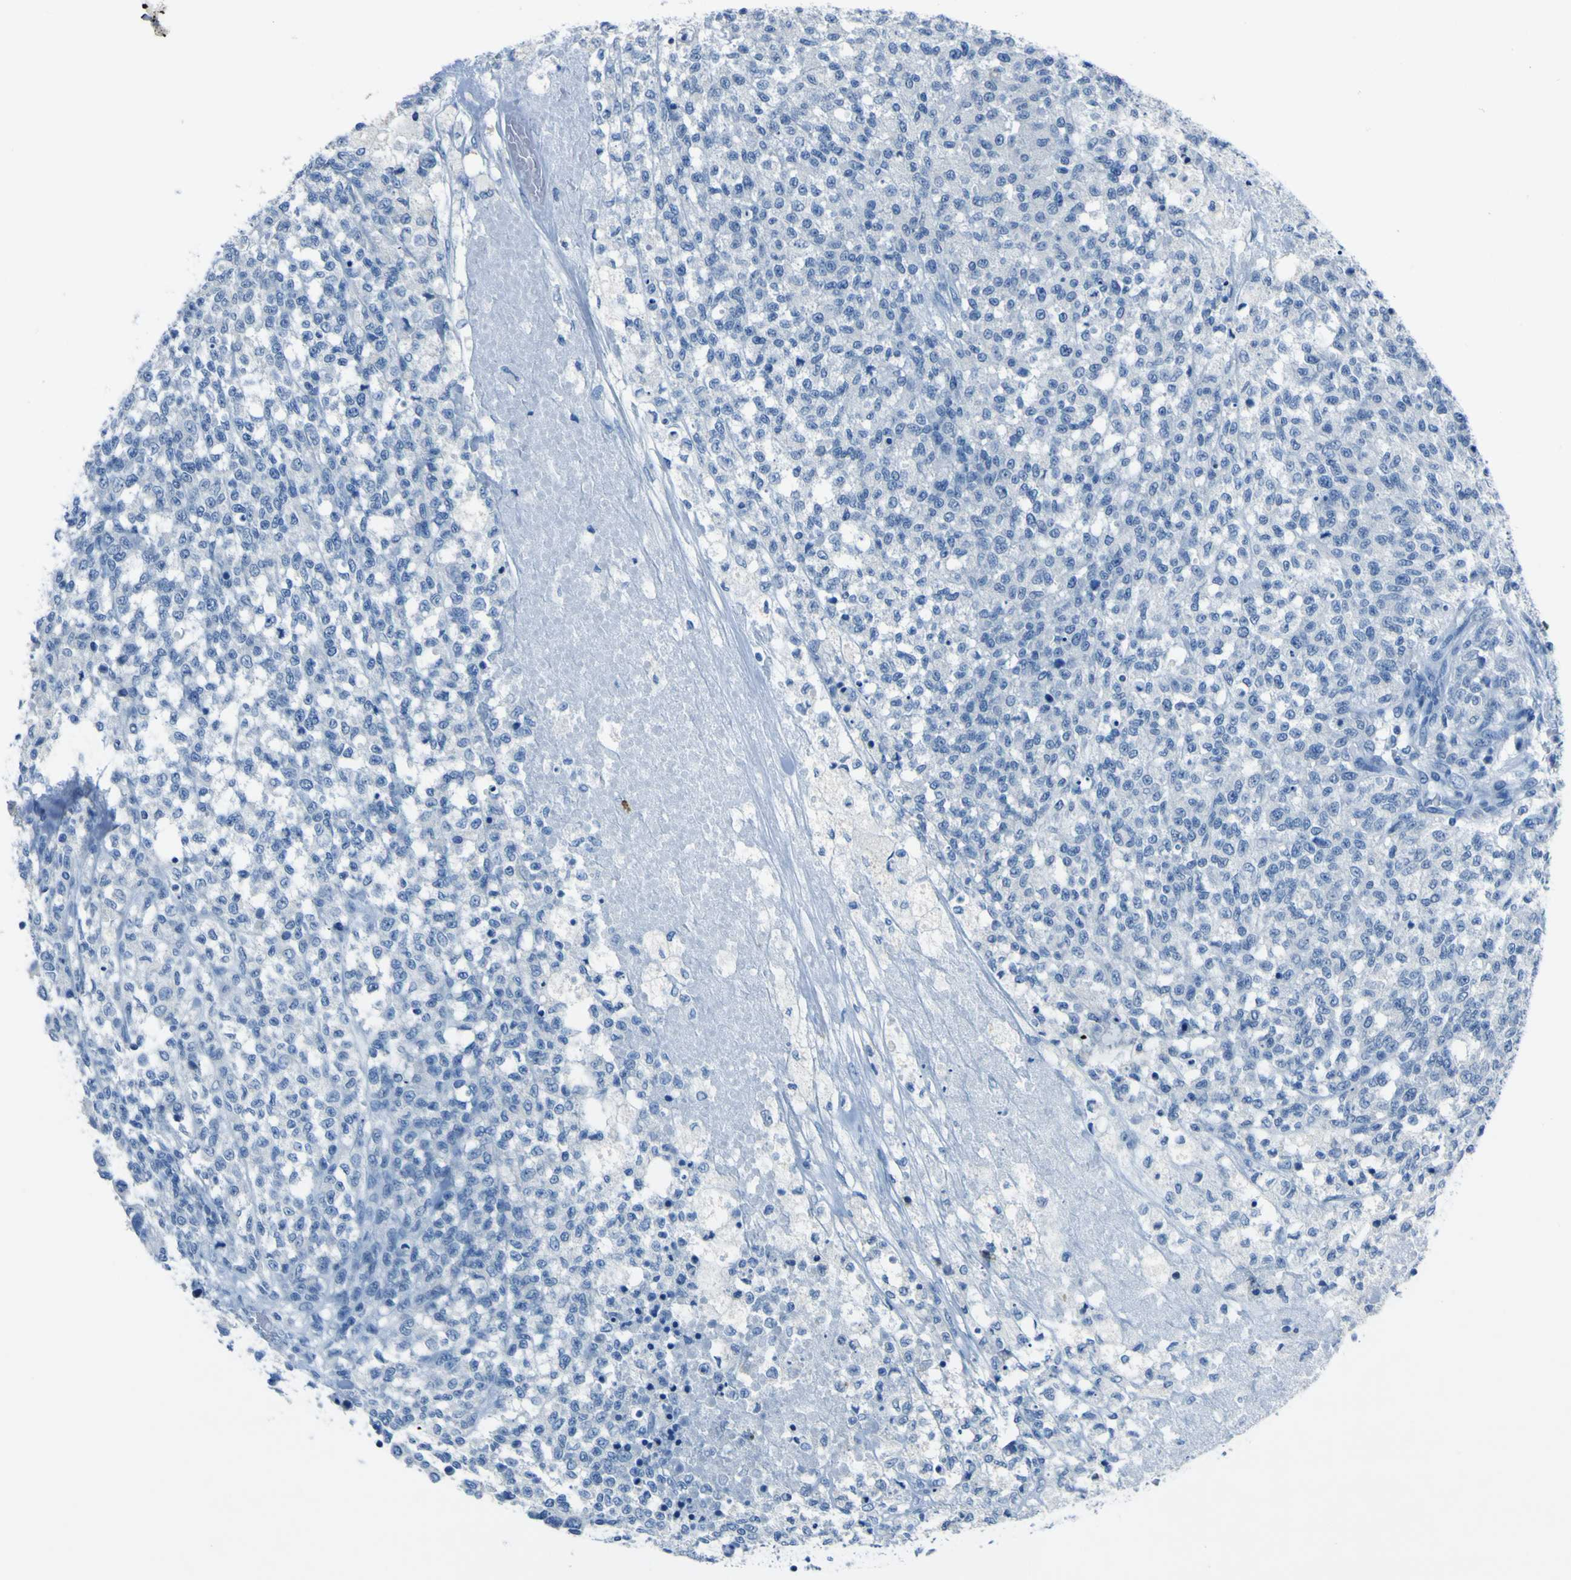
{"staining": {"intensity": "negative", "quantity": "none", "location": "none"}, "tissue": "testis cancer", "cell_type": "Tumor cells", "image_type": "cancer", "snomed": [{"axis": "morphology", "description": "Seminoma, NOS"}, {"axis": "topography", "description": "Testis"}], "caption": "Testis cancer (seminoma) was stained to show a protein in brown. There is no significant staining in tumor cells.", "gene": "PHKG1", "patient": {"sex": "male", "age": 59}}